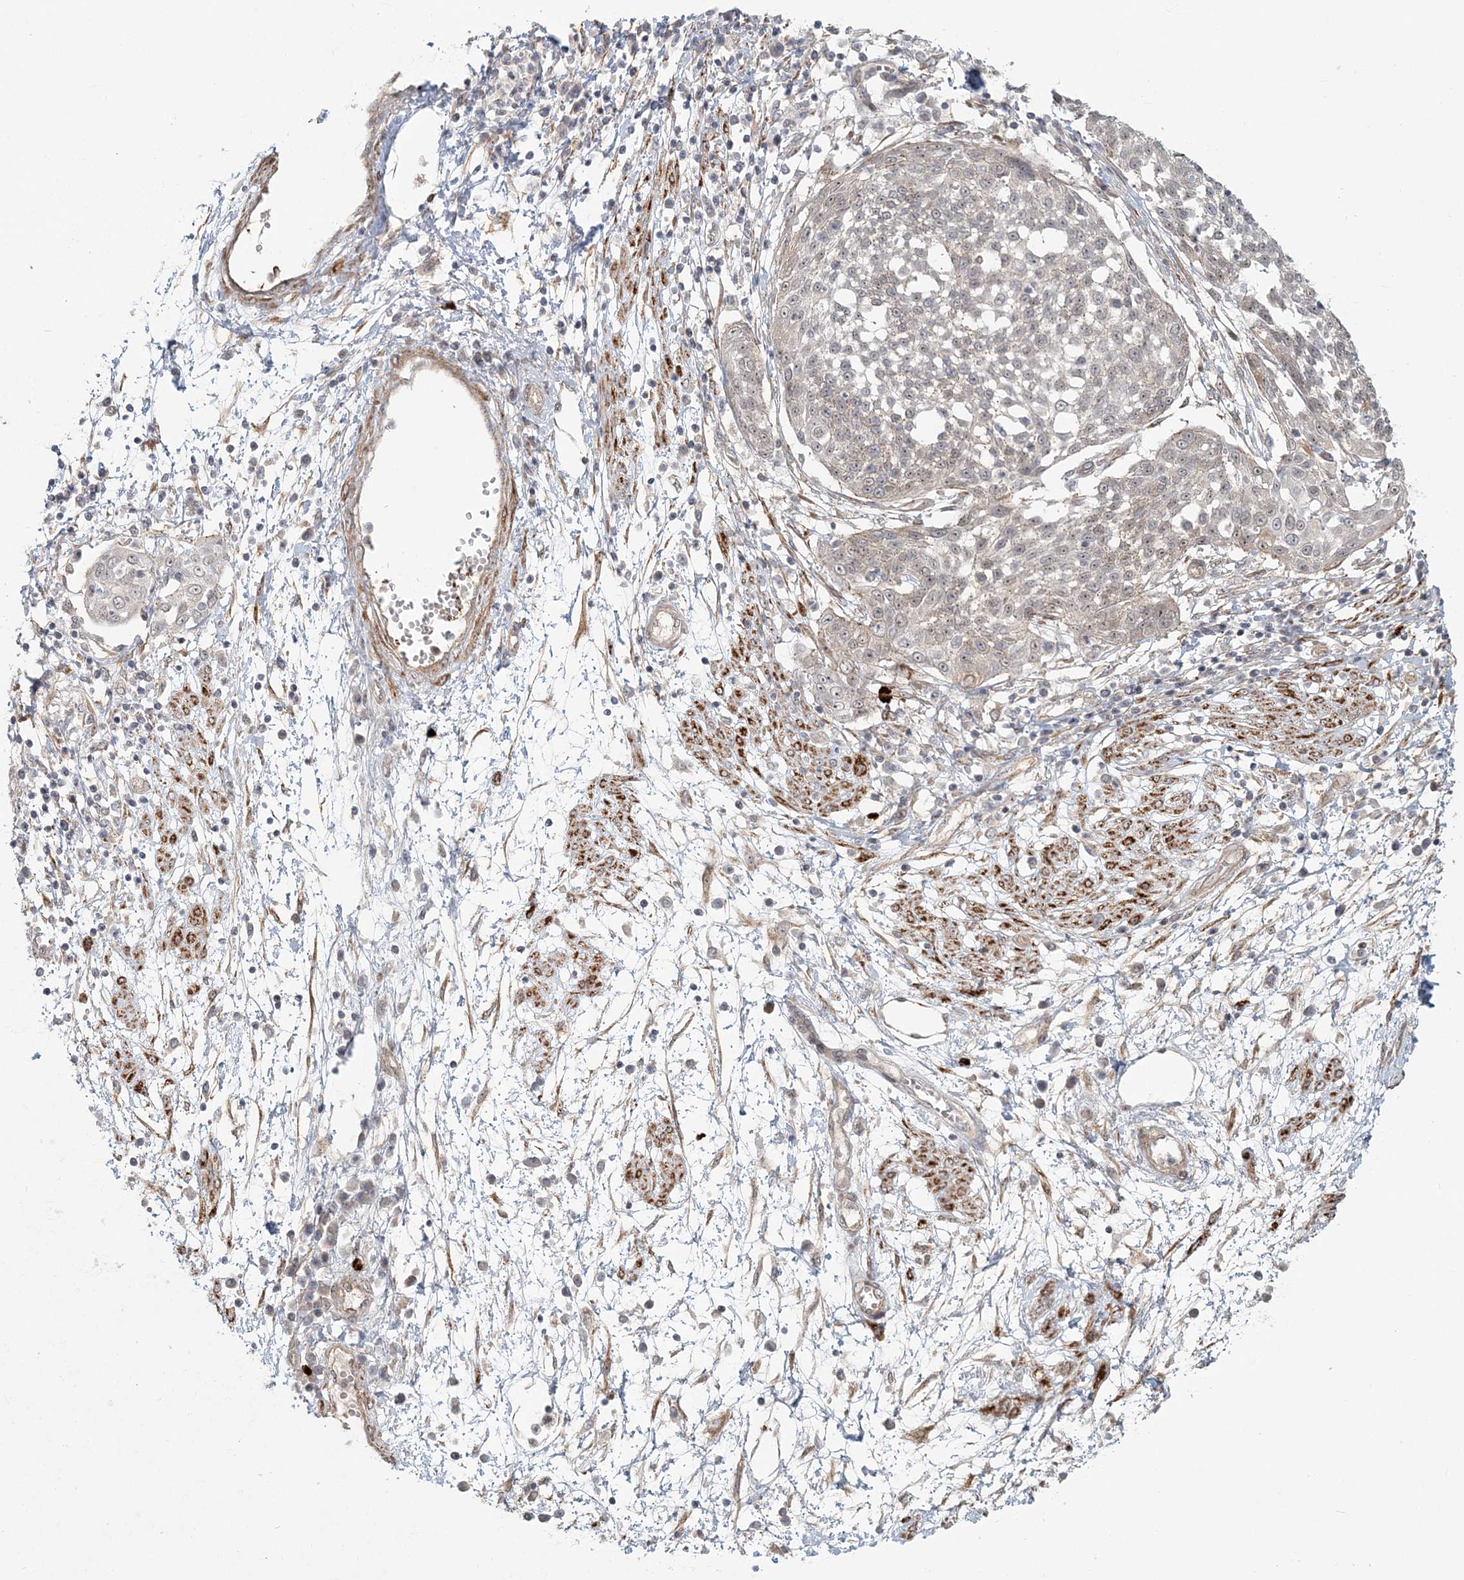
{"staining": {"intensity": "weak", "quantity": "<25%", "location": "cytoplasmic/membranous,nuclear"}, "tissue": "cervical cancer", "cell_type": "Tumor cells", "image_type": "cancer", "snomed": [{"axis": "morphology", "description": "Squamous cell carcinoma, NOS"}, {"axis": "topography", "description": "Cervix"}], "caption": "The photomicrograph displays no significant staining in tumor cells of cervical squamous cell carcinoma.", "gene": "SH3PXD2A", "patient": {"sex": "female", "age": 34}}